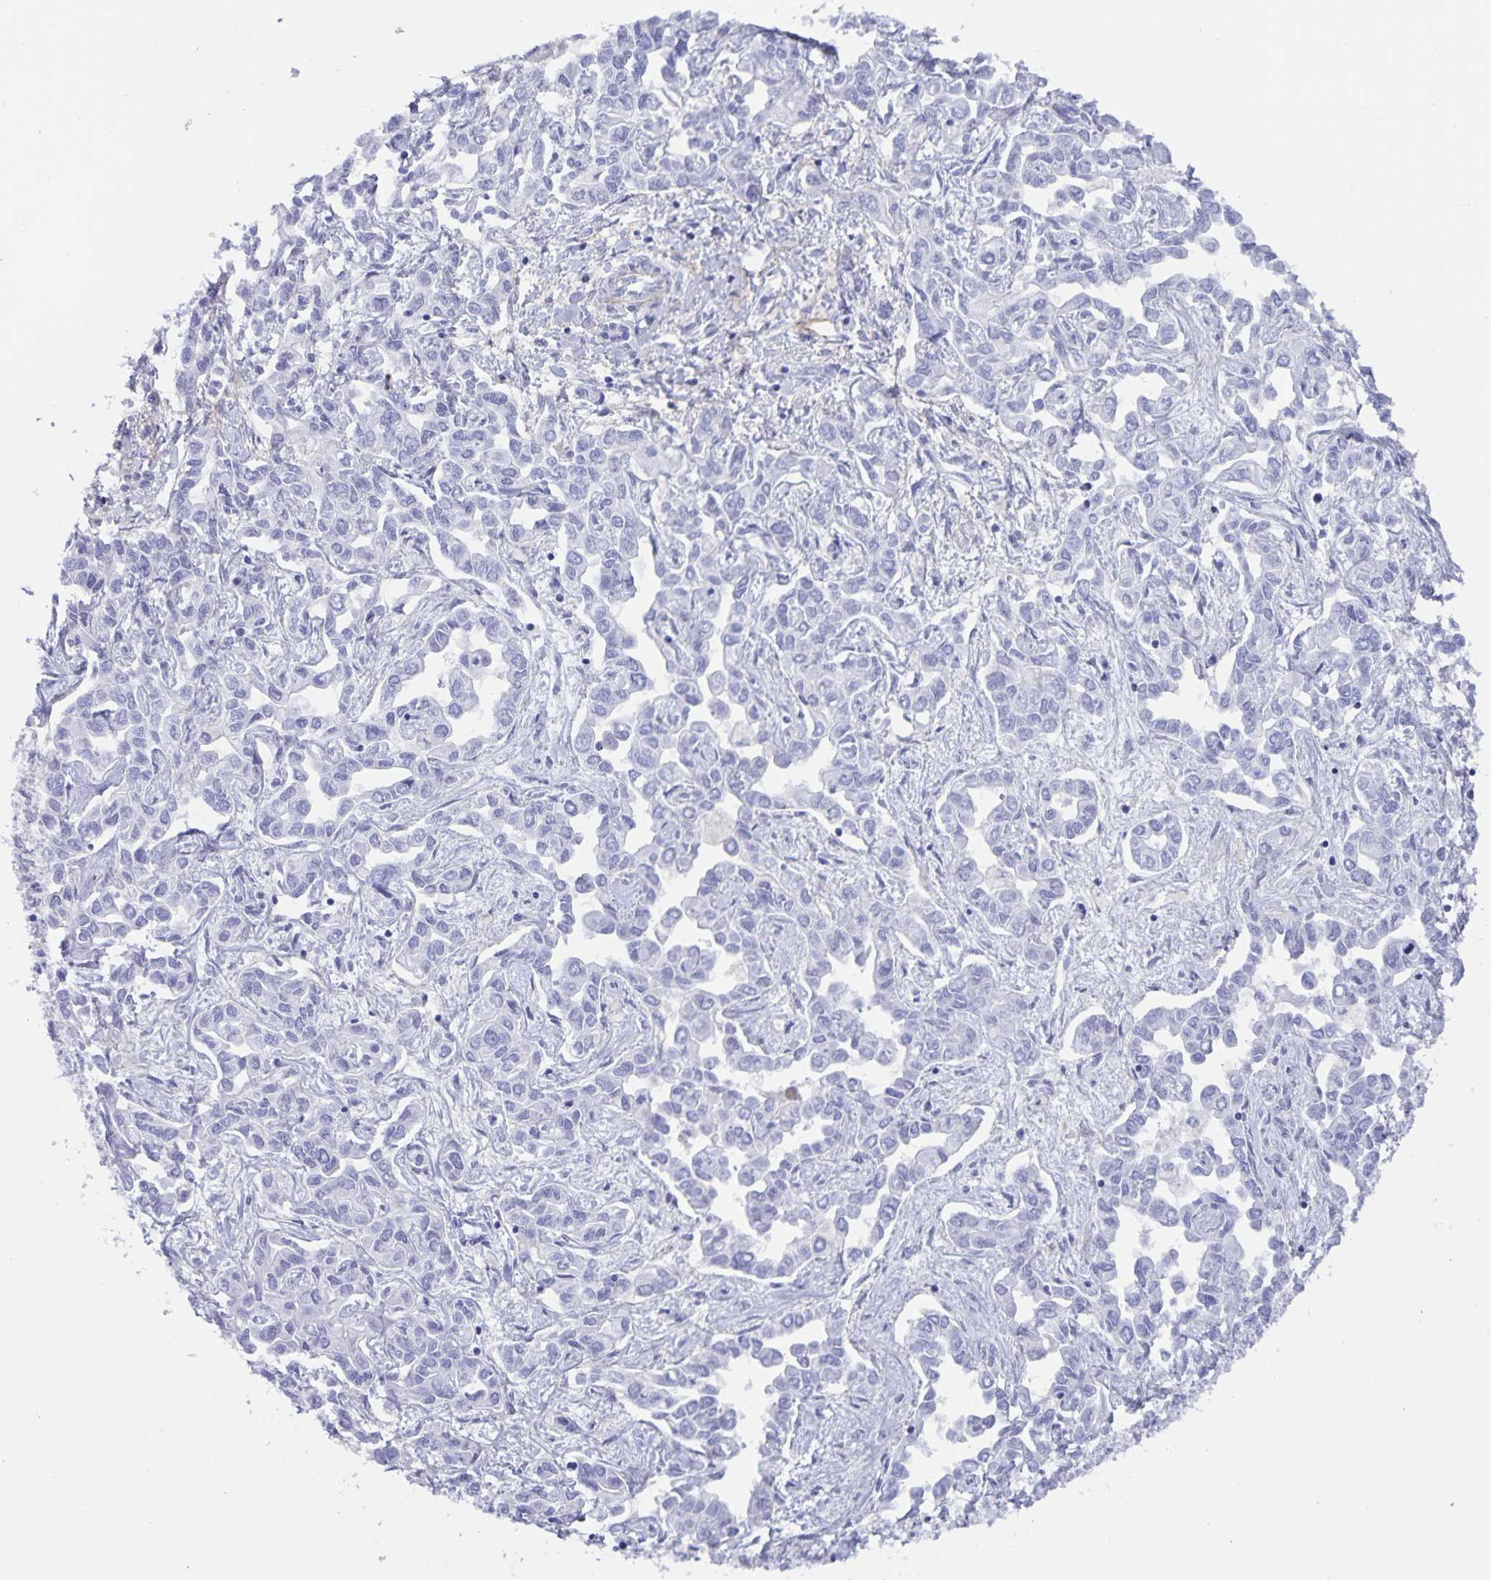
{"staining": {"intensity": "negative", "quantity": "none", "location": "none"}, "tissue": "liver cancer", "cell_type": "Tumor cells", "image_type": "cancer", "snomed": [{"axis": "morphology", "description": "Cholangiocarcinoma"}, {"axis": "topography", "description": "Liver"}], "caption": "Tumor cells show no significant positivity in liver cancer (cholangiocarcinoma). The staining was performed using DAB (3,3'-diaminobenzidine) to visualize the protein expression in brown, while the nuclei were stained in blue with hematoxylin (Magnification: 20x).", "gene": "AQP4", "patient": {"sex": "female", "age": 64}}